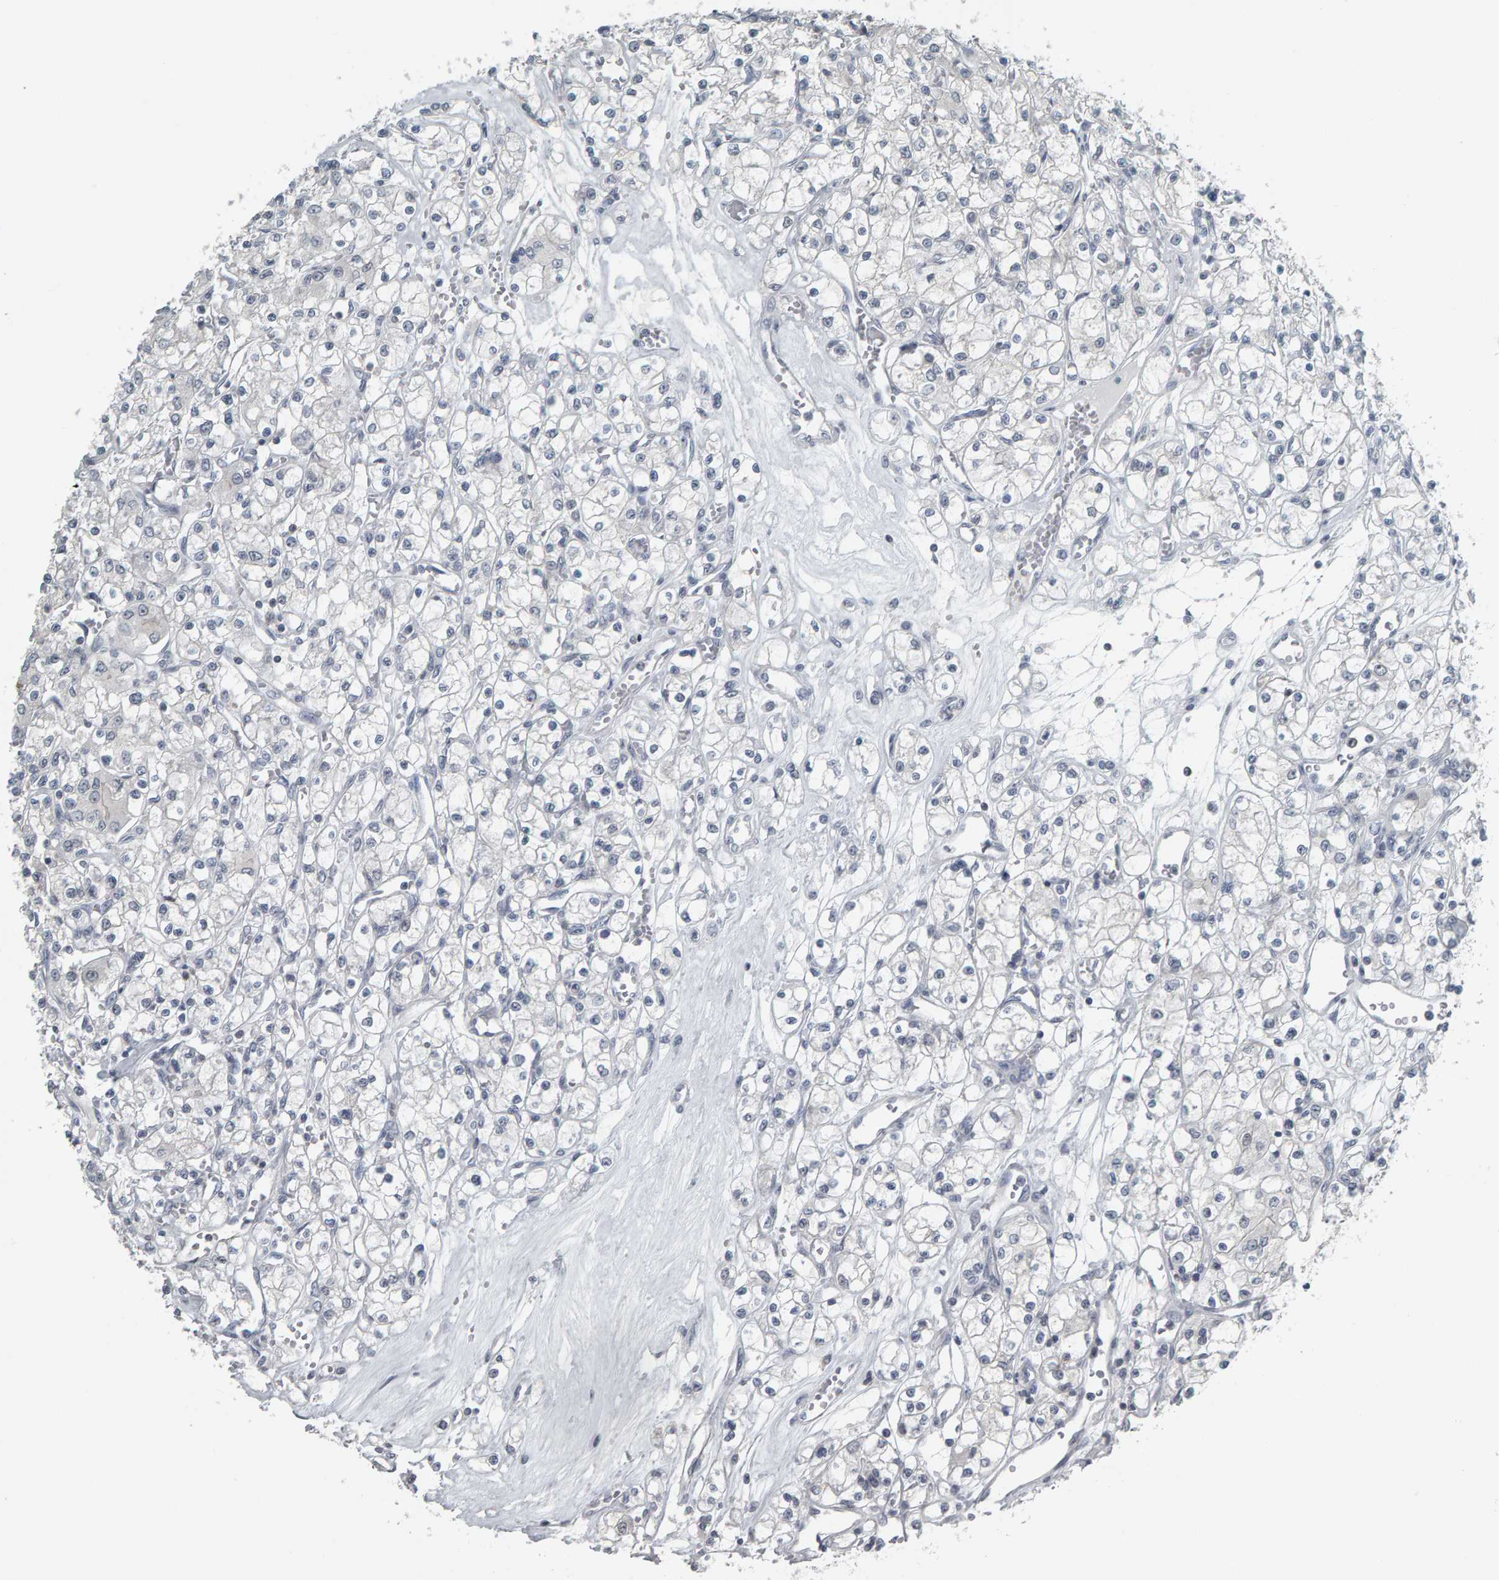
{"staining": {"intensity": "negative", "quantity": "none", "location": "none"}, "tissue": "renal cancer", "cell_type": "Tumor cells", "image_type": "cancer", "snomed": [{"axis": "morphology", "description": "Adenocarcinoma, NOS"}, {"axis": "topography", "description": "Kidney"}], "caption": "IHC of human renal cancer exhibits no expression in tumor cells.", "gene": "PYY", "patient": {"sex": "female", "age": 59}}